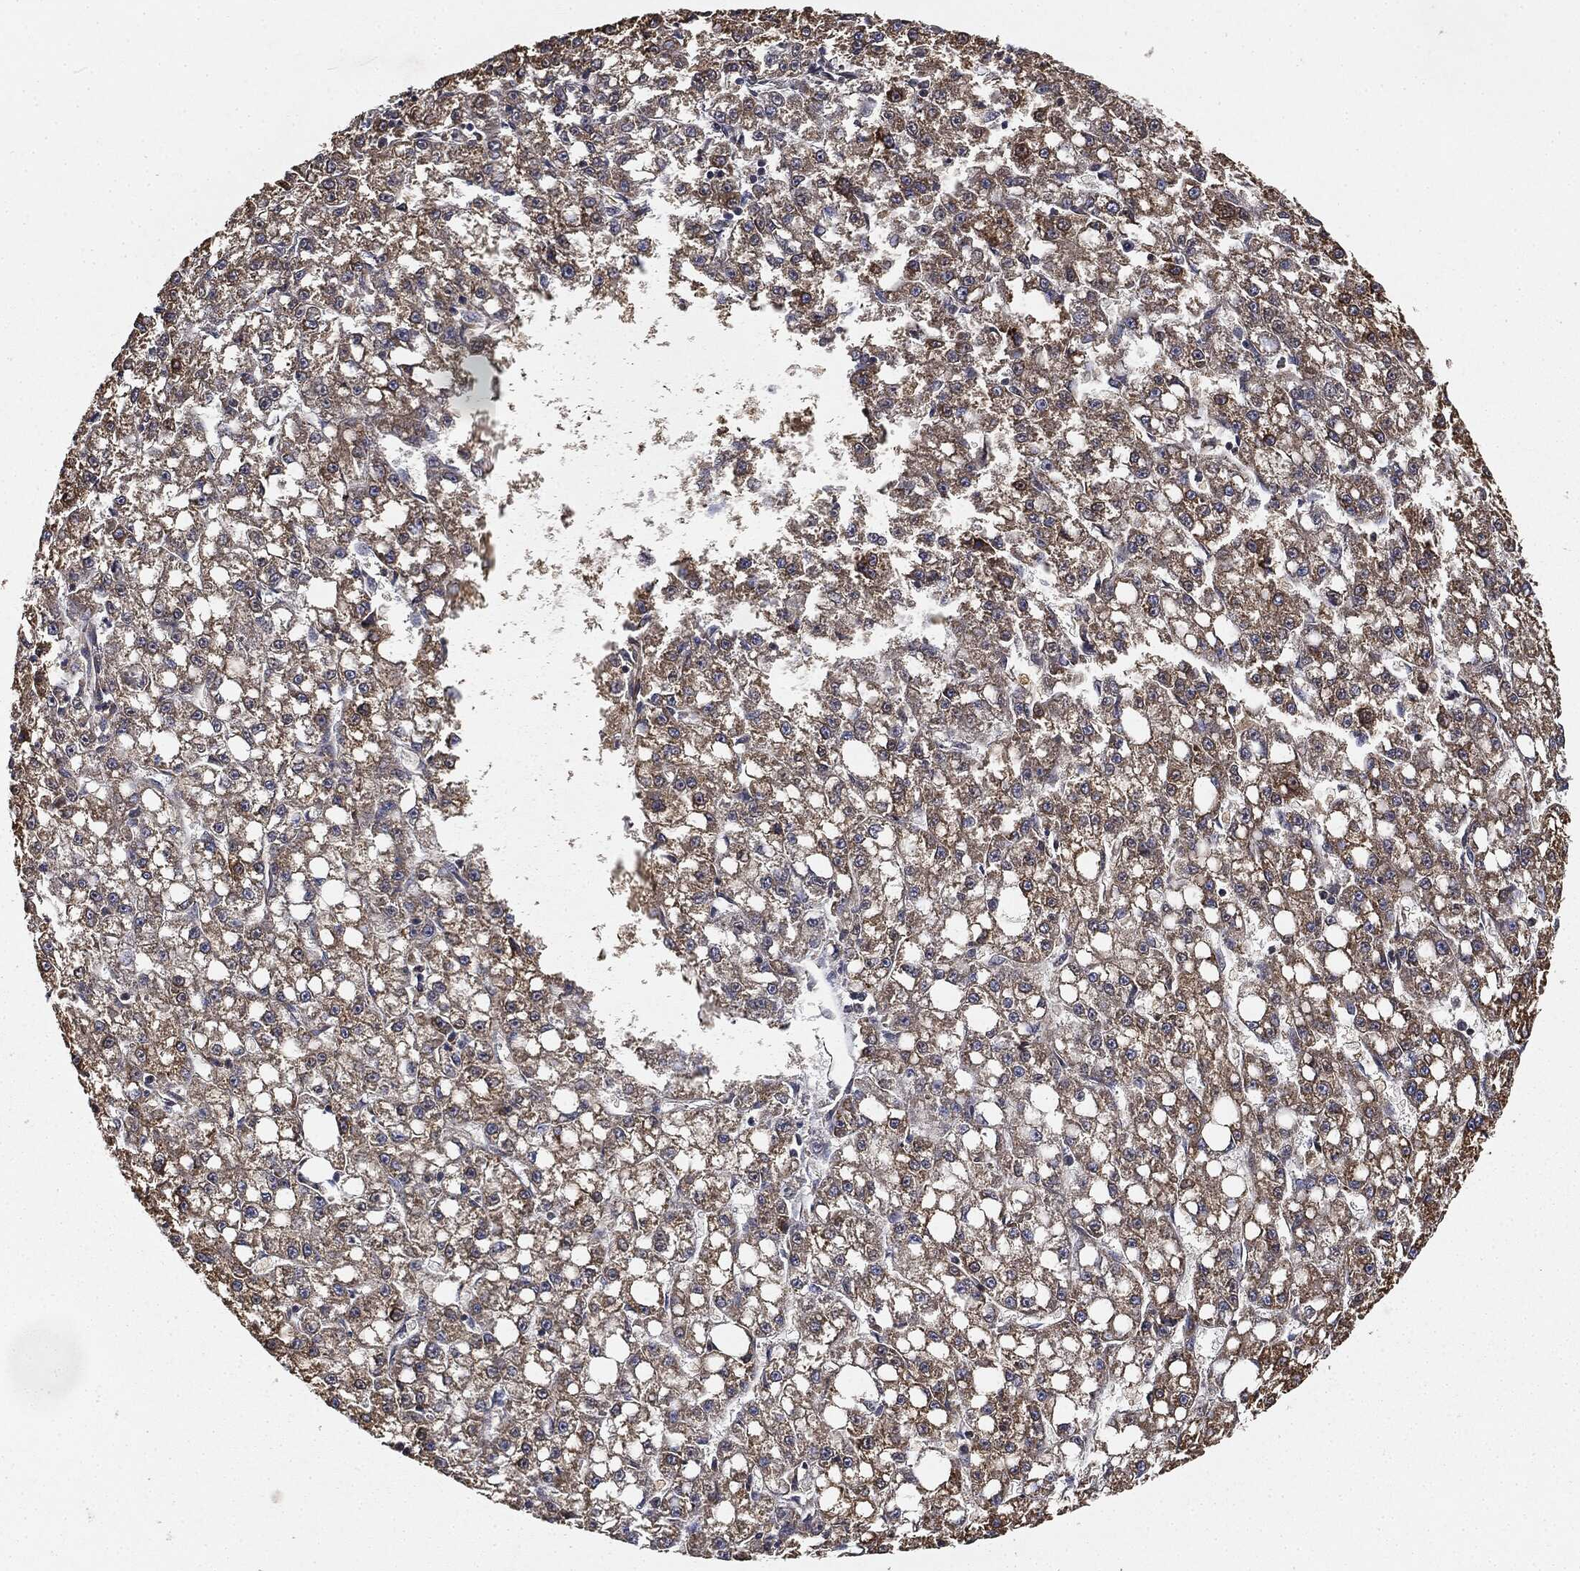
{"staining": {"intensity": "moderate", "quantity": ">75%", "location": "cytoplasmic/membranous"}, "tissue": "liver cancer", "cell_type": "Tumor cells", "image_type": "cancer", "snomed": [{"axis": "morphology", "description": "Carcinoma, Hepatocellular, NOS"}, {"axis": "topography", "description": "Liver"}], "caption": "Moderate cytoplasmic/membranous expression is present in about >75% of tumor cells in liver hepatocellular carcinoma. Nuclei are stained in blue.", "gene": "MIER2", "patient": {"sex": "female", "age": 65}}